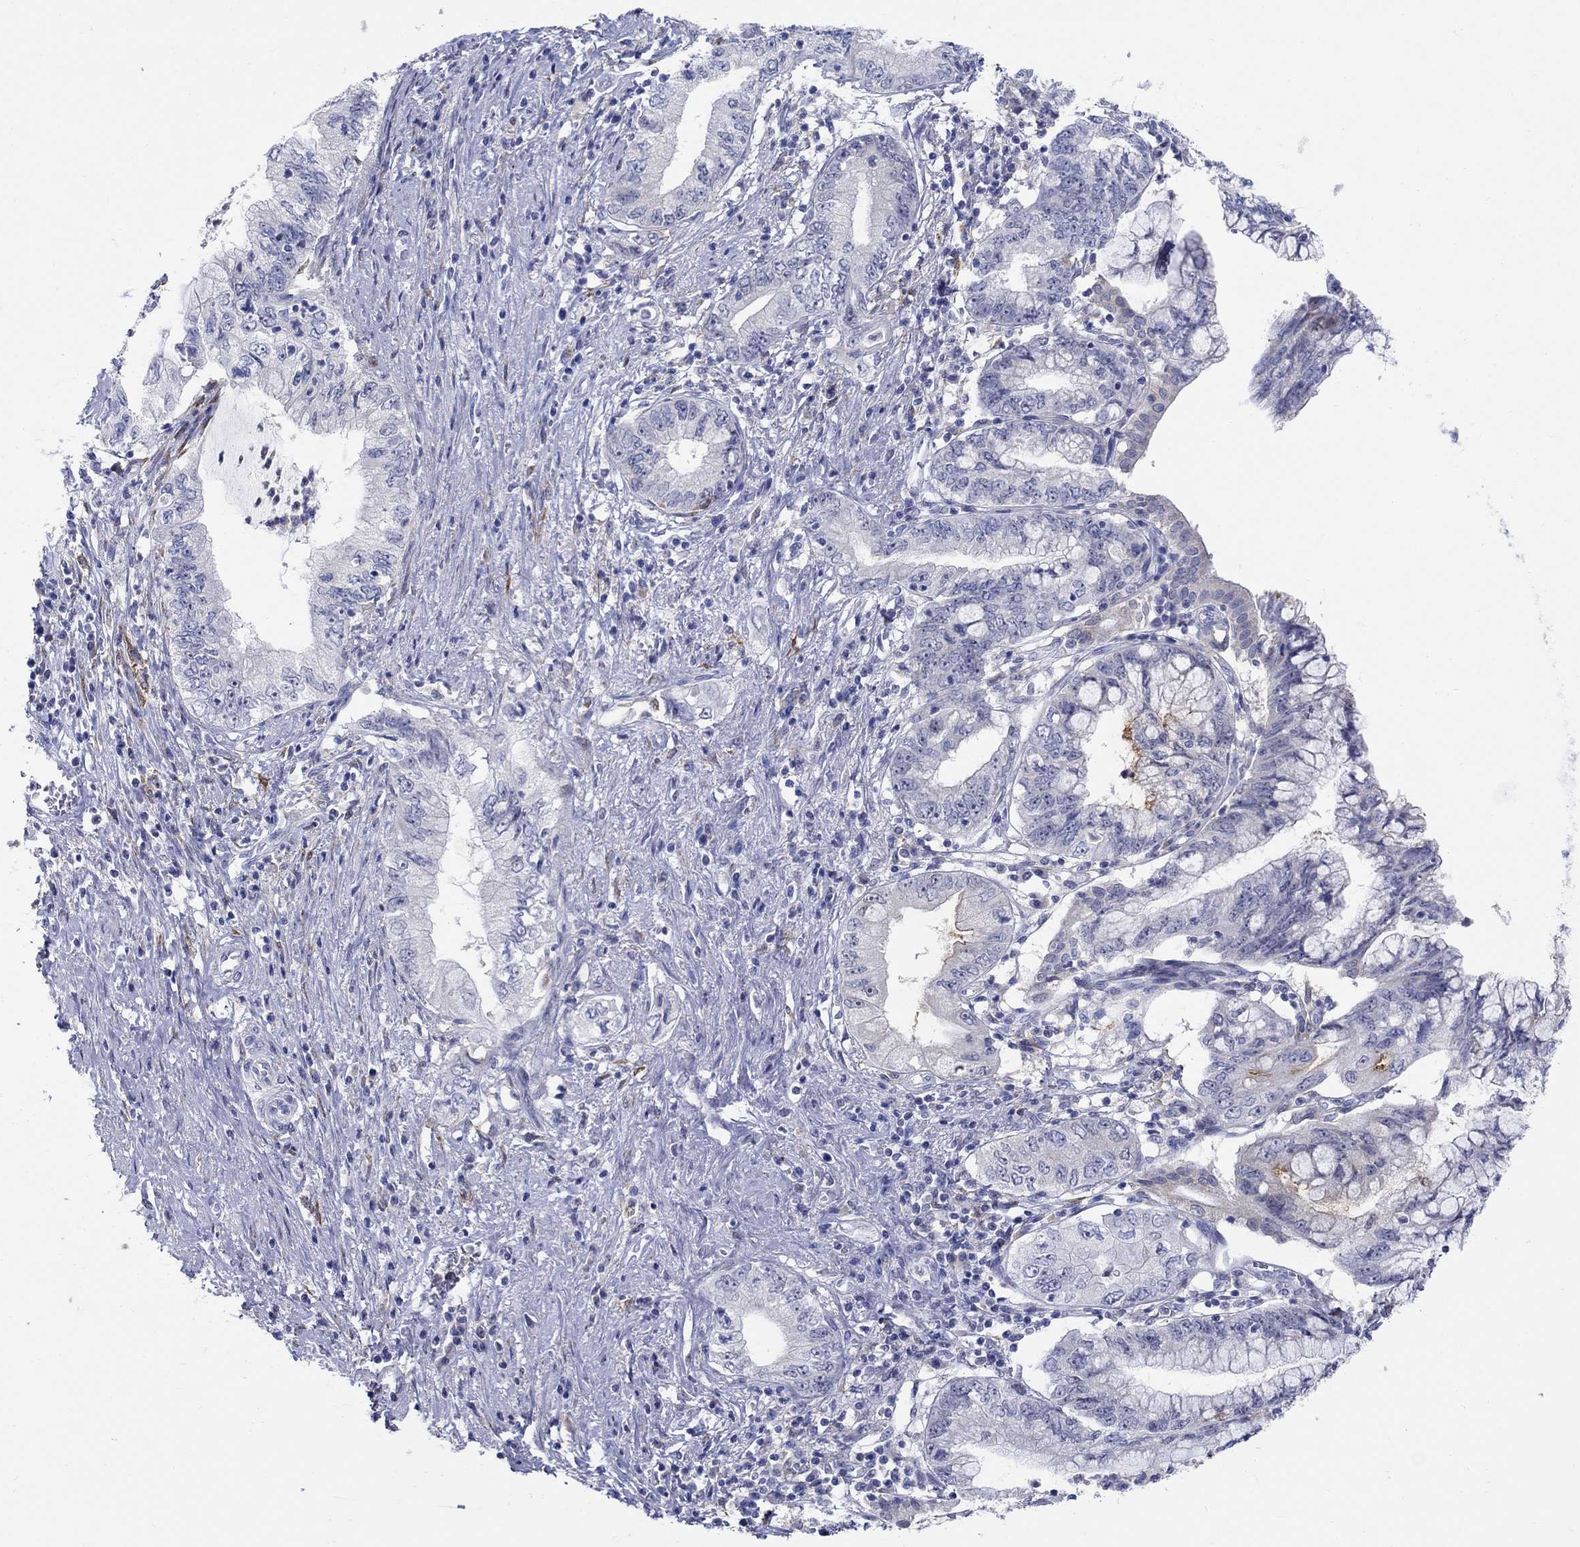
{"staining": {"intensity": "negative", "quantity": "none", "location": "none"}, "tissue": "pancreatic cancer", "cell_type": "Tumor cells", "image_type": "cancer", "snomed": [{"axis": "morphology", "description": "Adenocarcinoma, NOS"}, {"axis": "topography", "description": "Pancreas"}], "caption": "Human pancreatic cancer (adenocarcinoma) stained for a protein using IHC displays no expression in tumor cells.", "gene": "REEP2", "patient": {"sex": "female", "age": 73}}